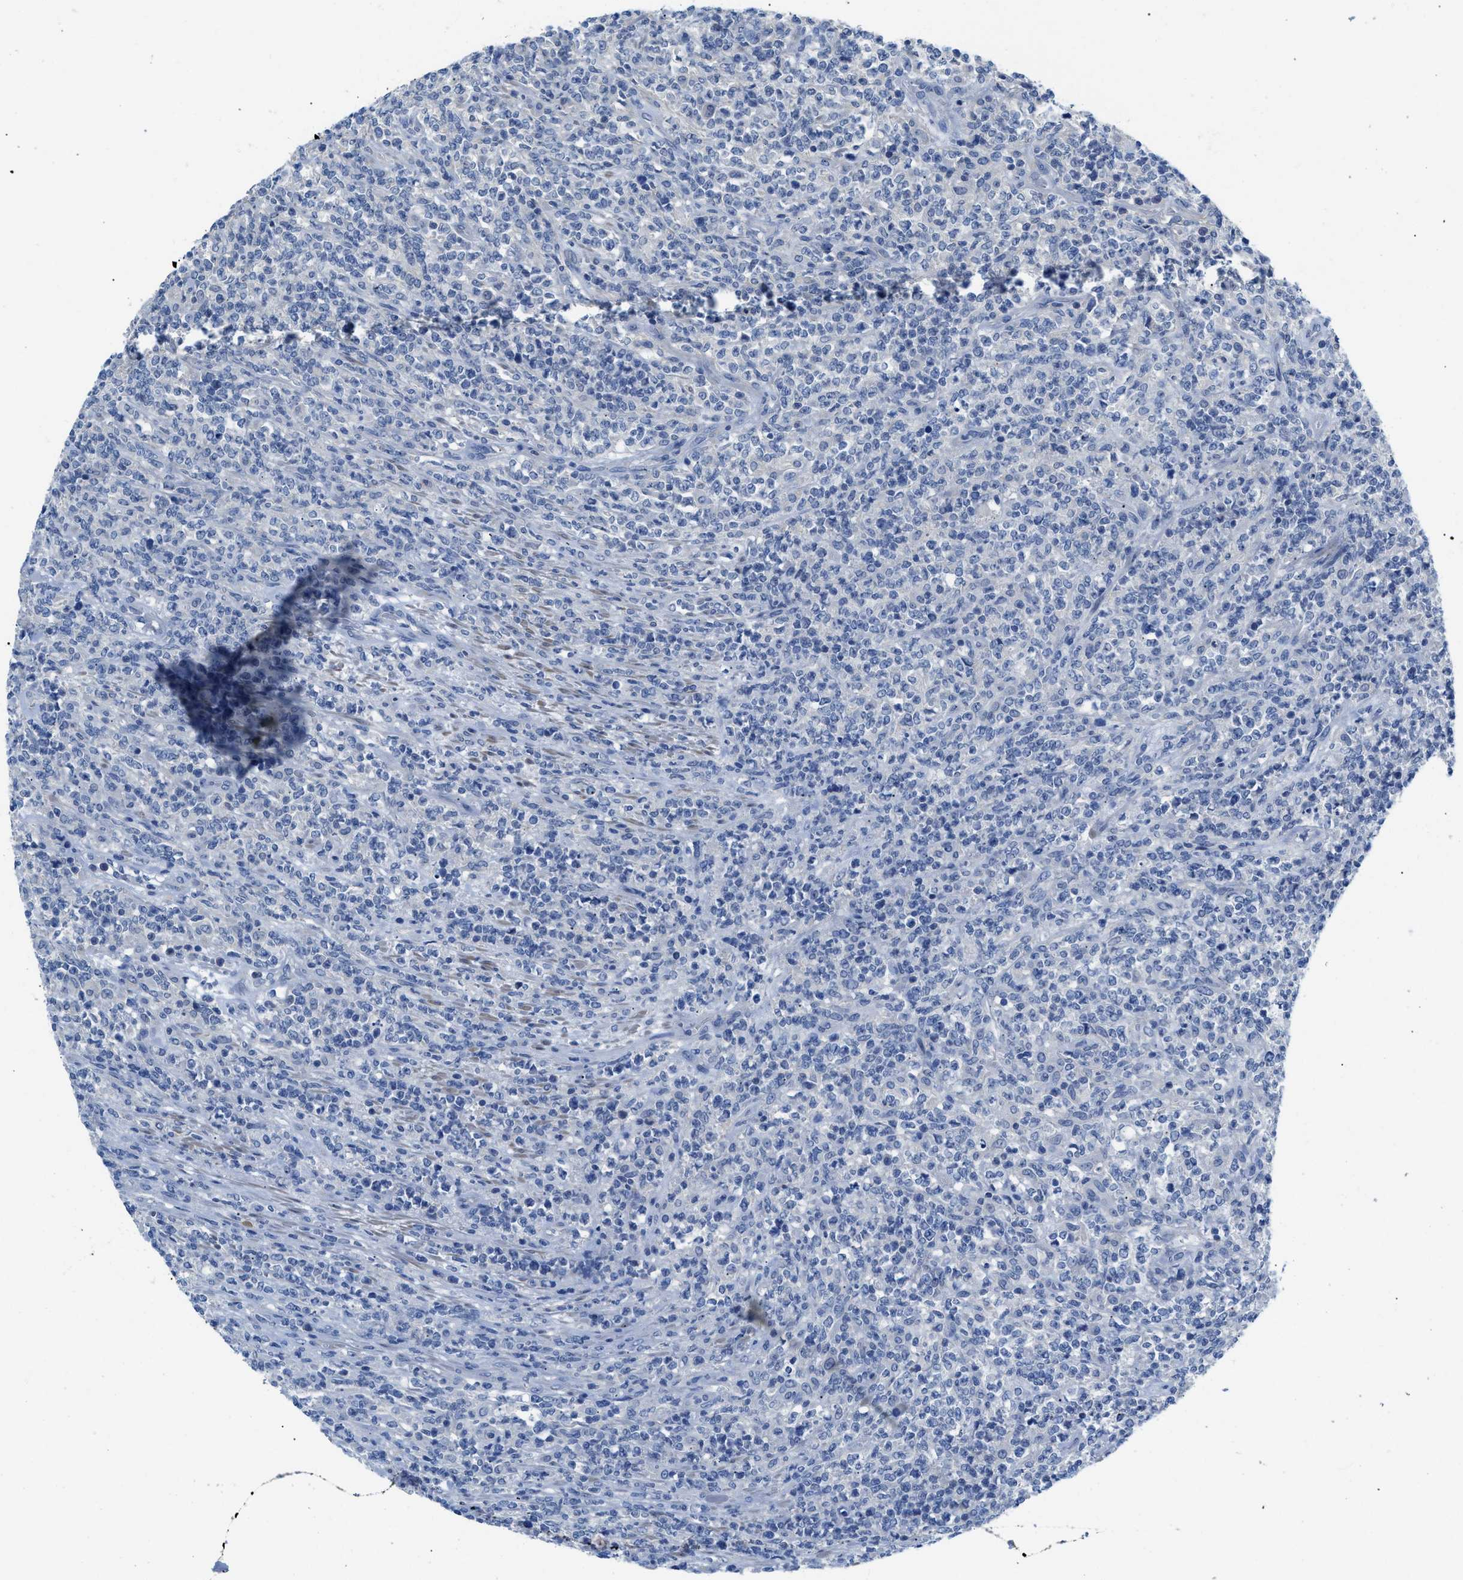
{"staining": {"intensity": "negative", "quantity": "none", "location": "none"}, "tissue": "lymphoma", "cell_type": "Tumor cells", "image_type": "cancer", "snomed": [{"axis": "morphology", "description": "Malignant lymphoma, non-Hodgkin's type, High grade"}, {"axis": "topography", "description": "Soft tissue"}], "caption": "High magnification brightfield microscopy of high-grade malignant lymphoma, non-Hodgkin's type stained with DAB (3,3'-diaminobenzidine) (brown) and counterstained with hematoxylin (blue): tumor cells show no significant expression.", "gene": "SLC10A6", "patient": {"sex": "male", "age": 18}}